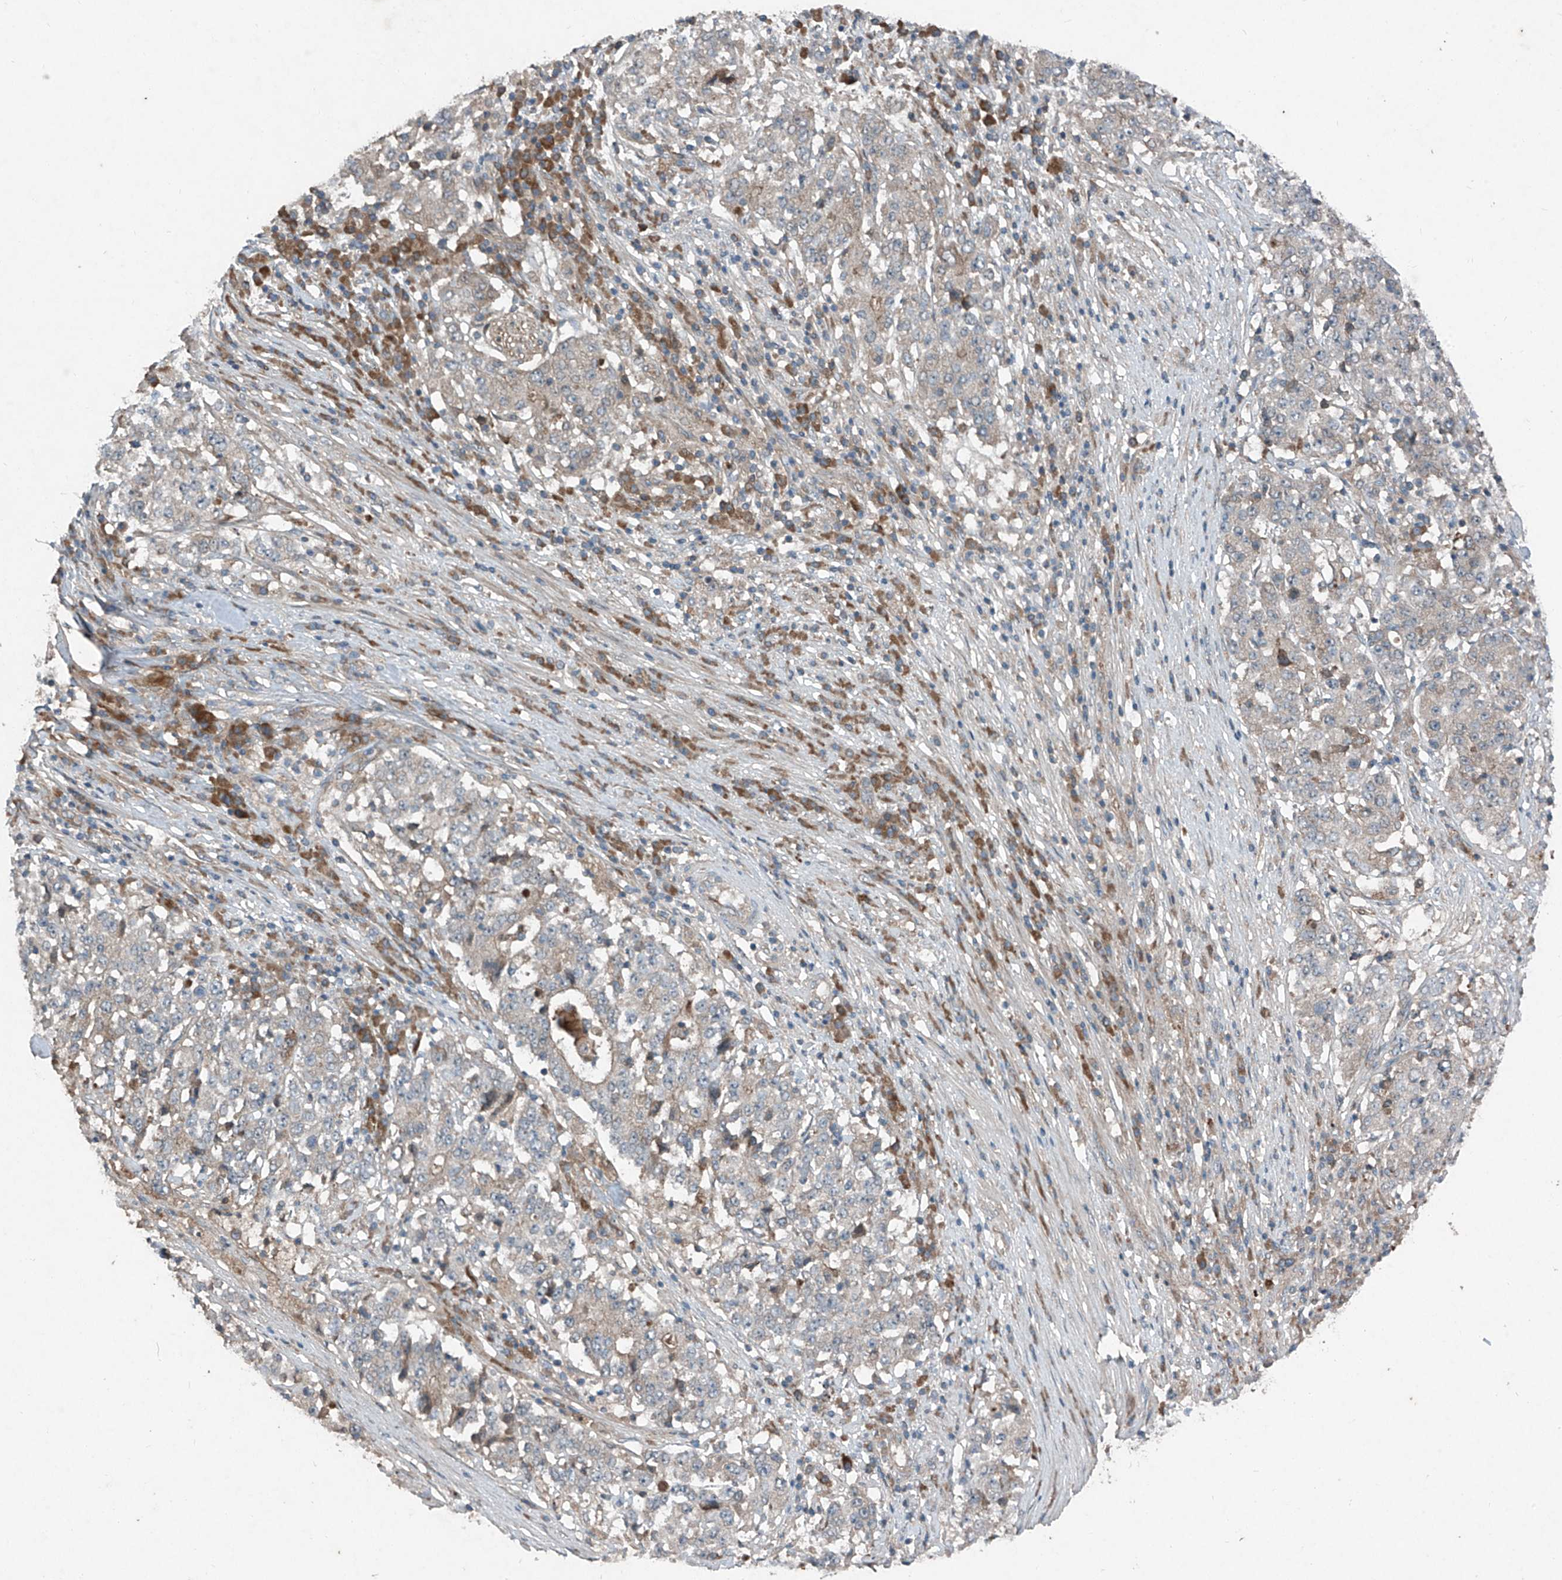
{"staining": {"intensity": "negative", "quantity": "none", "location": "none"}, "tissue": "stomach cancer", "cell_type": "Tumor cells", "image_type": "cancer", "snomed": [{"axis": "morphology", "description": "Adenocarcinoma, NOS"}, {"axis": "topography", "description": "Stomach"}], "caption": "The immunohistochemistry (IHC) micrograph has no significant staining in tumor cells of adenocarcinoma (stomach) tissue.", "gene": "FOXRED2", "patient": {"sex": "male", "age": 59}}